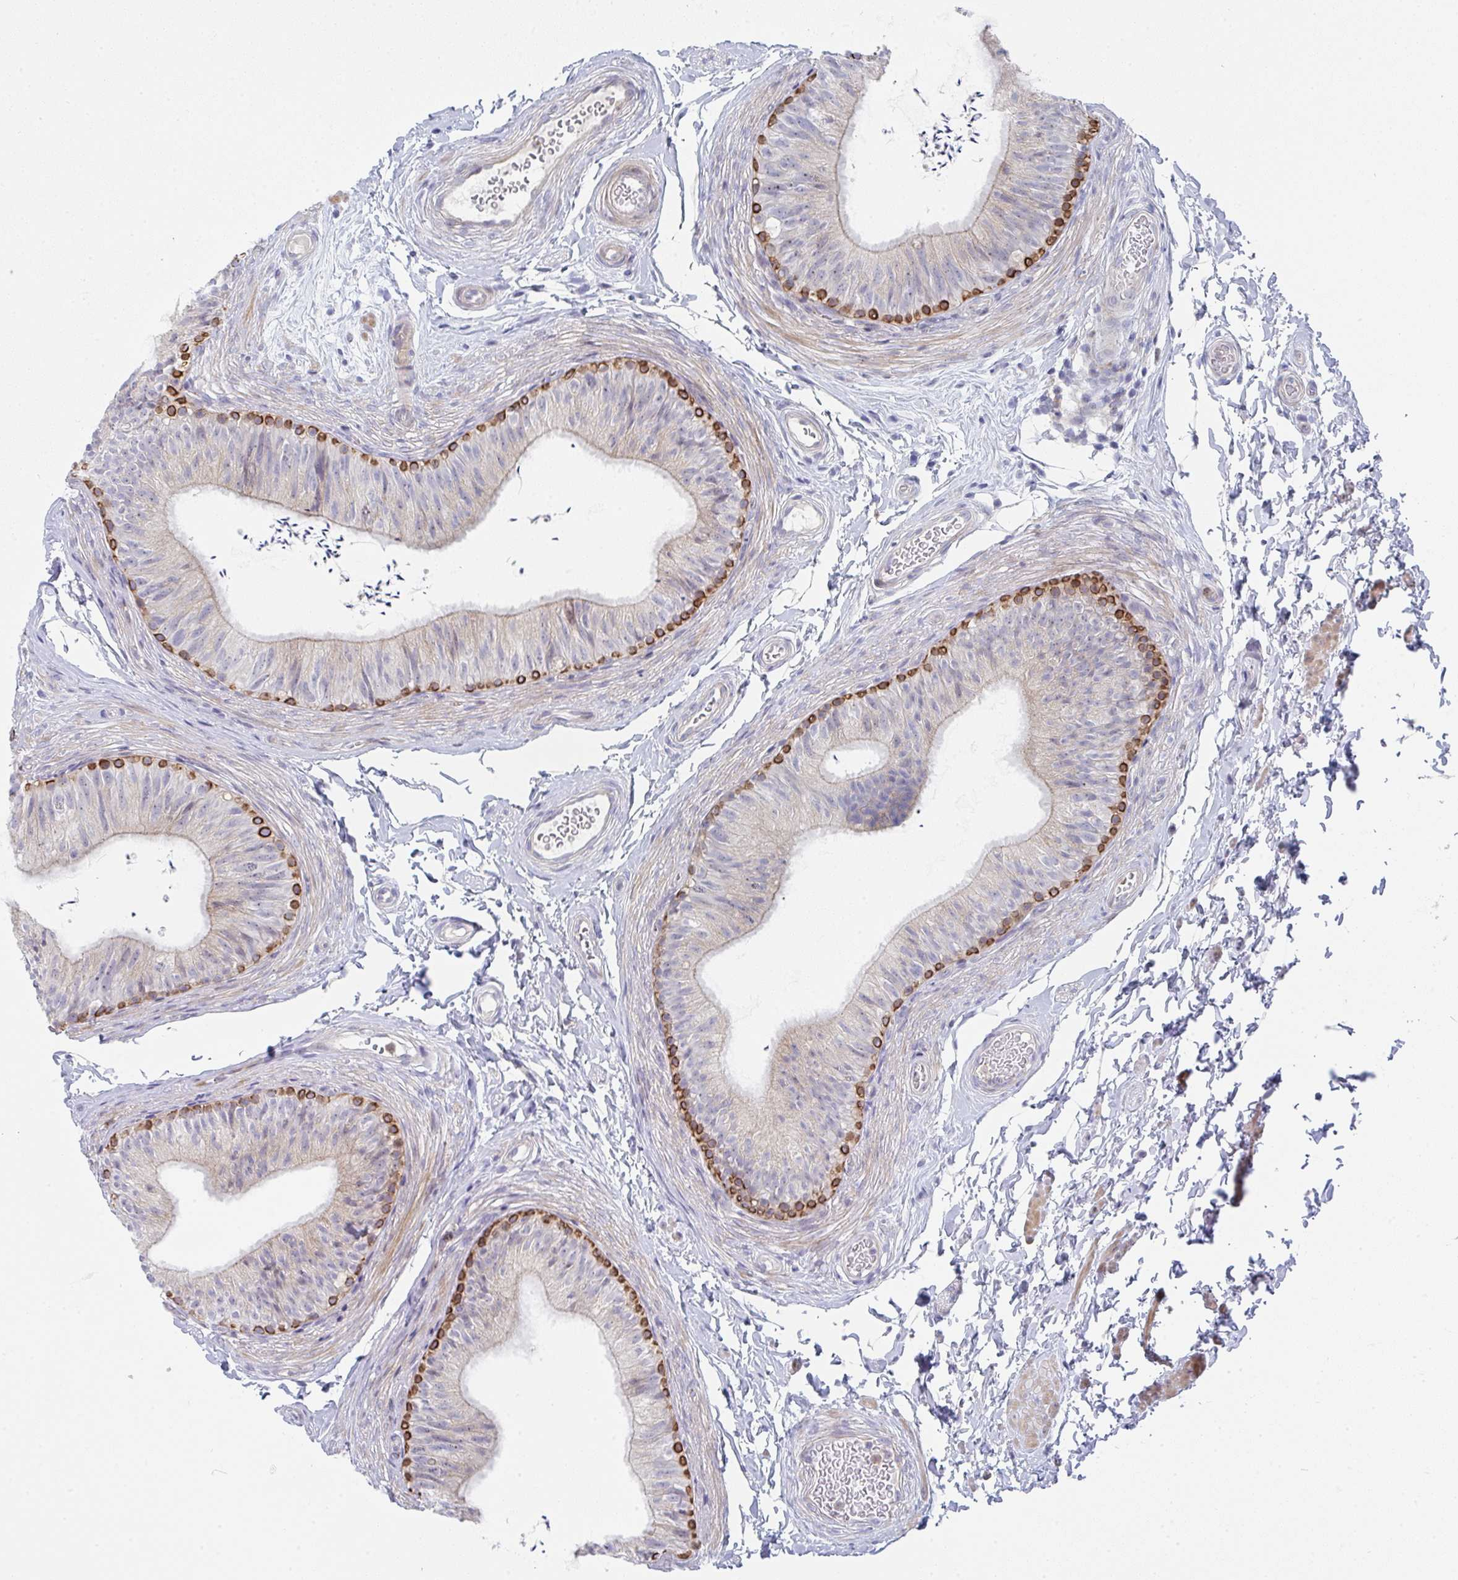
{"staining": {"intensity": "strong", "quantity": "<25%", "location": "cytoplasmic/membranous"}, "tissue": "epididymis", "cell_type": "Glandular cells", "image_type": "normal", "snomed": [{"axis": "morphology", "description": "Normal tissue, NOS"}, {"axis": "topography", "description": "Epididymis, spermatic cord, NOS"}, {"axis": "topography", "description": "Epididymis"}, {"axis": "topography", "description": "Peripheral nerve tissue"}], "caption": "Immunohistochemical staining of unremarkable human epididymis demonstrates medium levels of strong cytoplasmic/membranous expression in approximately <25% of glandular cells. The staining is performed using DAB (3,3'-diaminobenzidine) brown chromogen to label protein expression. The nuclei are counter-stained blue using hematoxylin.", "gene": "KLHL33", "patient": {"sex": "male", "age": 29}}